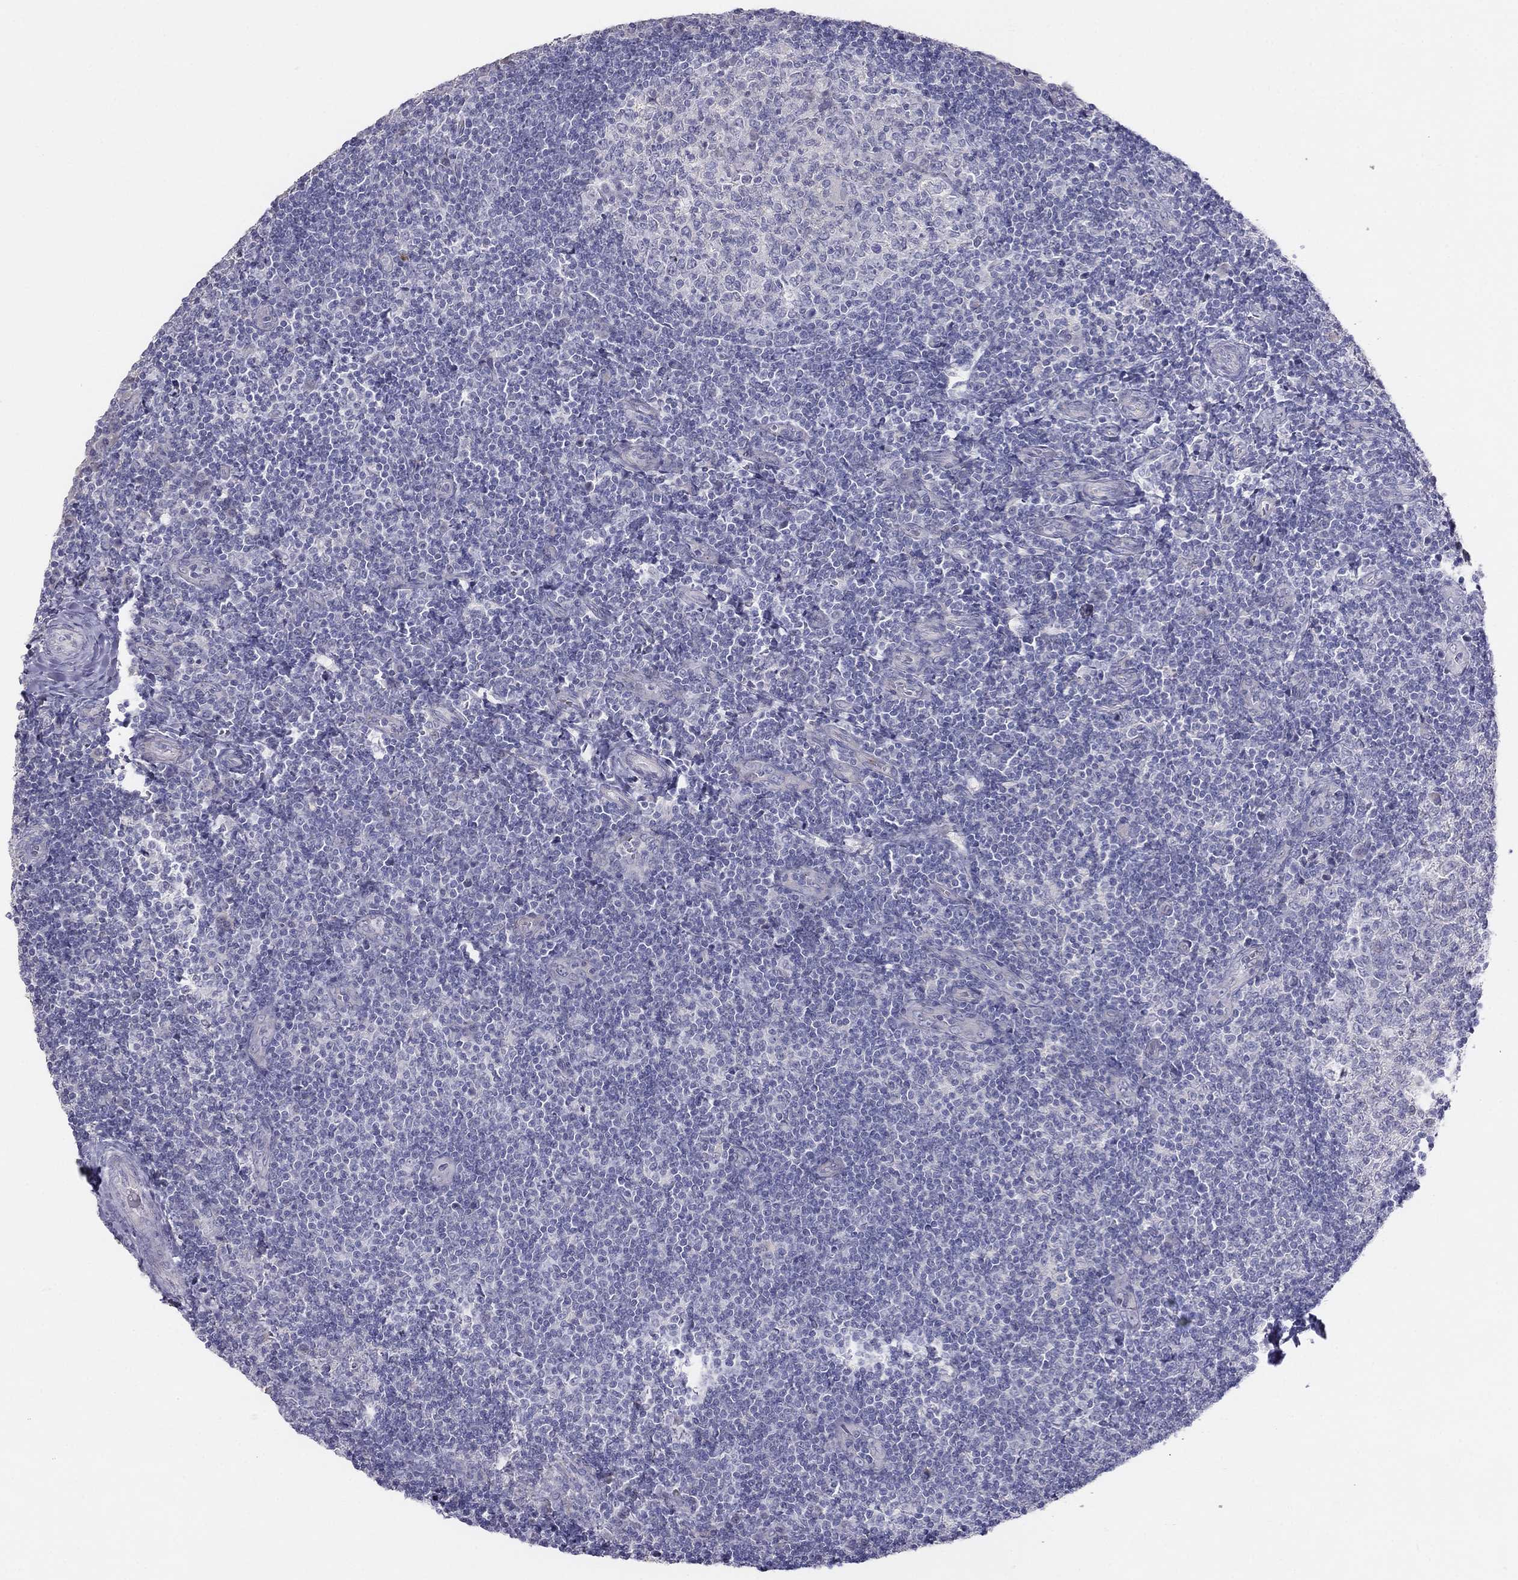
{"staining": {"intensity": "negative", "quantity": "none", "location": "none"}, "tissue": "tonsil", "cell_type": "Germinal center cells", "image_type": "normal", "snomed": [{"axis": "morphology", "description": "Normal tissue, NOS"}, {"axis": "topography", "description": "Tonsil"}], "caption": "An immunohistochemistry histopathology image of unremarkable tonsil is shown. There is no staining in germinal center cells of tonsil.", "gene": "MGAT4C", "patient": {"sex": "female", "age": 13}}